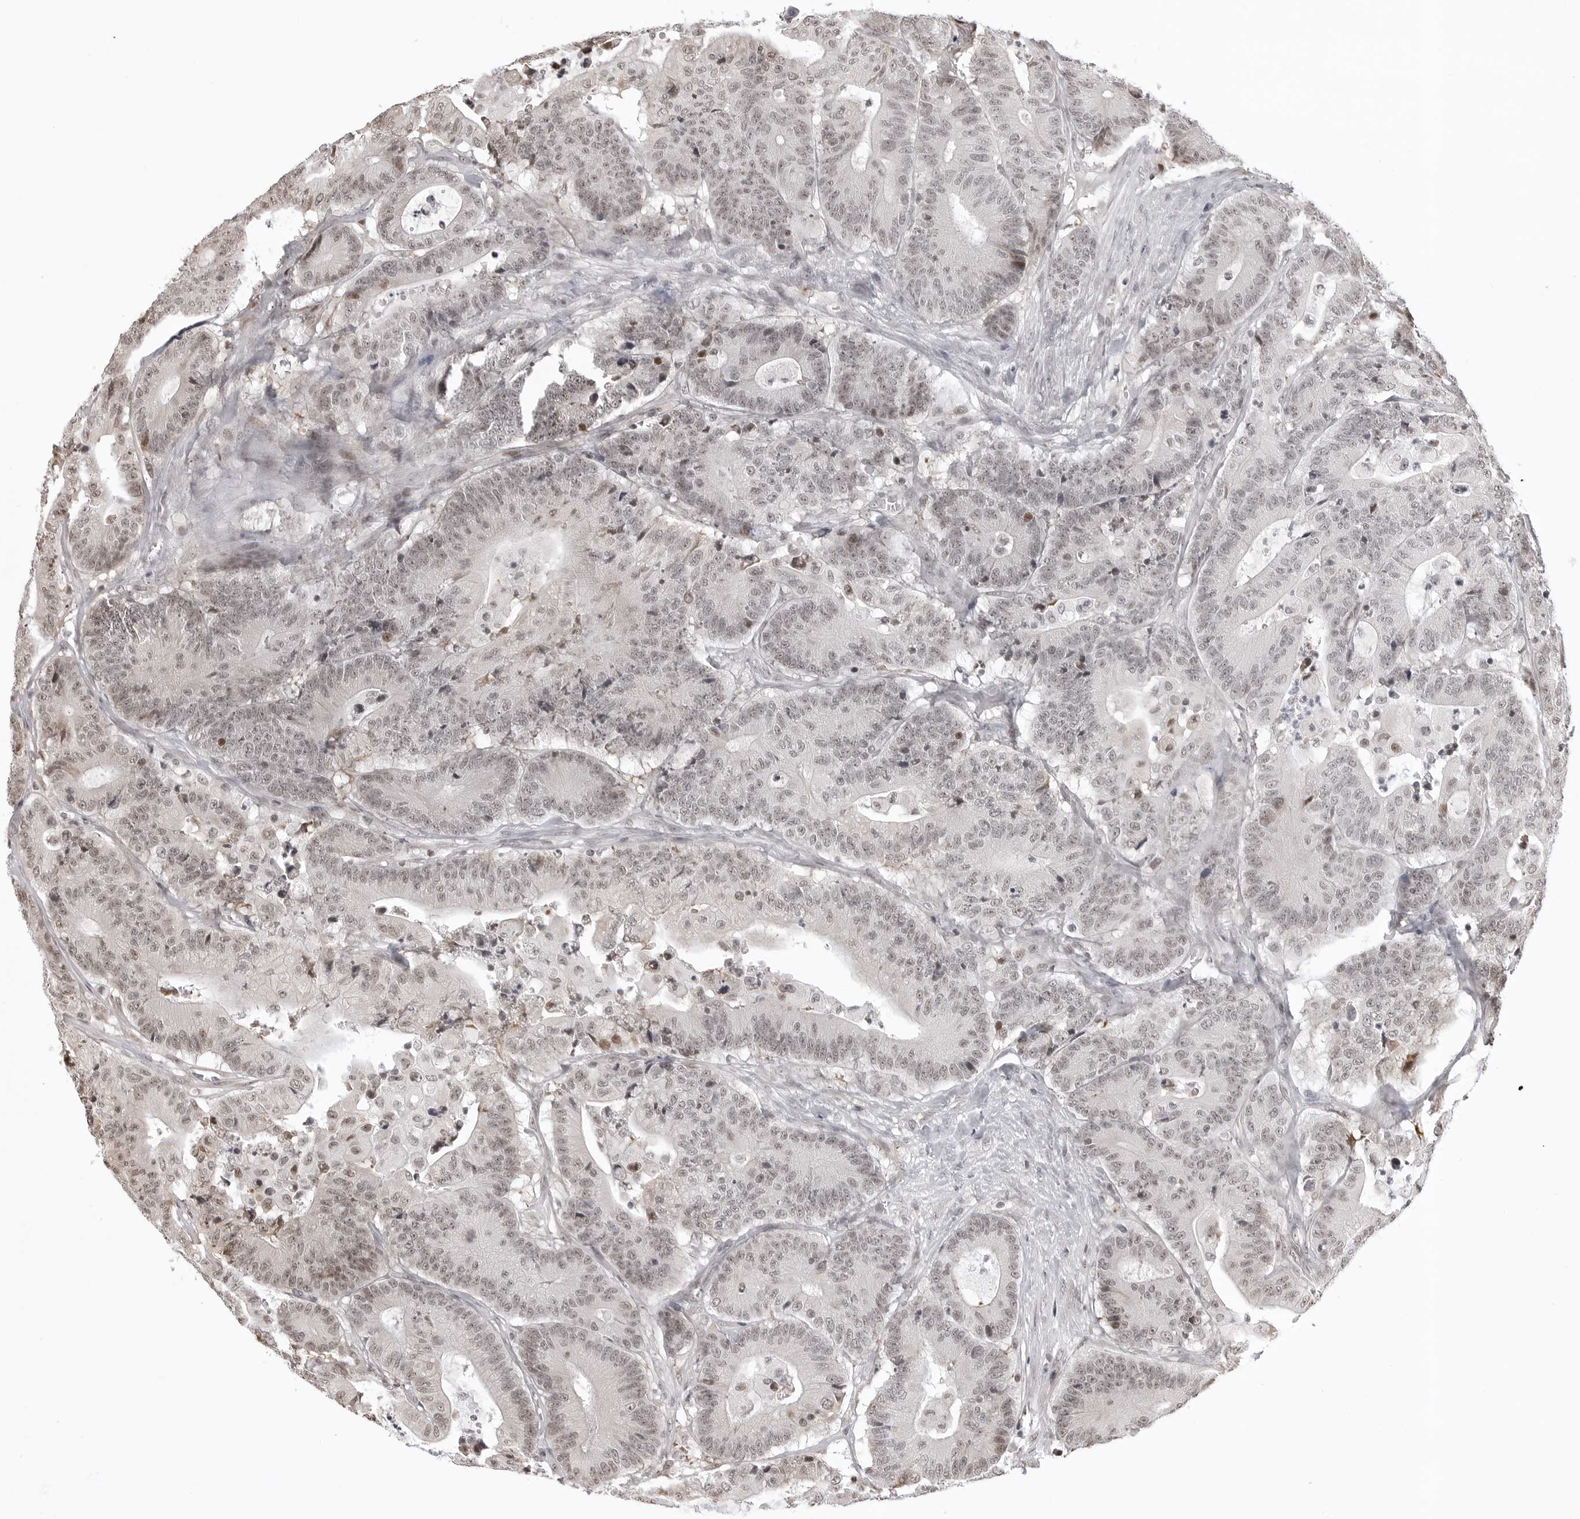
{"staining": {"intensity": "weak", "quantity": ">75%", "location": "nuclear"}, "tissue": "colorectal cancer", "cell_type": "Tumor cells", "image_type": "cancer", "snomed": [{"axis": "morphology", "description": "Adenocarcinoma, NOS"}, {"axis": "topography", "description": "Colon"}], "caption": "A brown stain highlights weak nuclear positivity of a protein in colorectal cancer (adenocarcinoma) tumor cells.", "gene": "PHF3", "patient": {"sex": "female", "age": 84}}